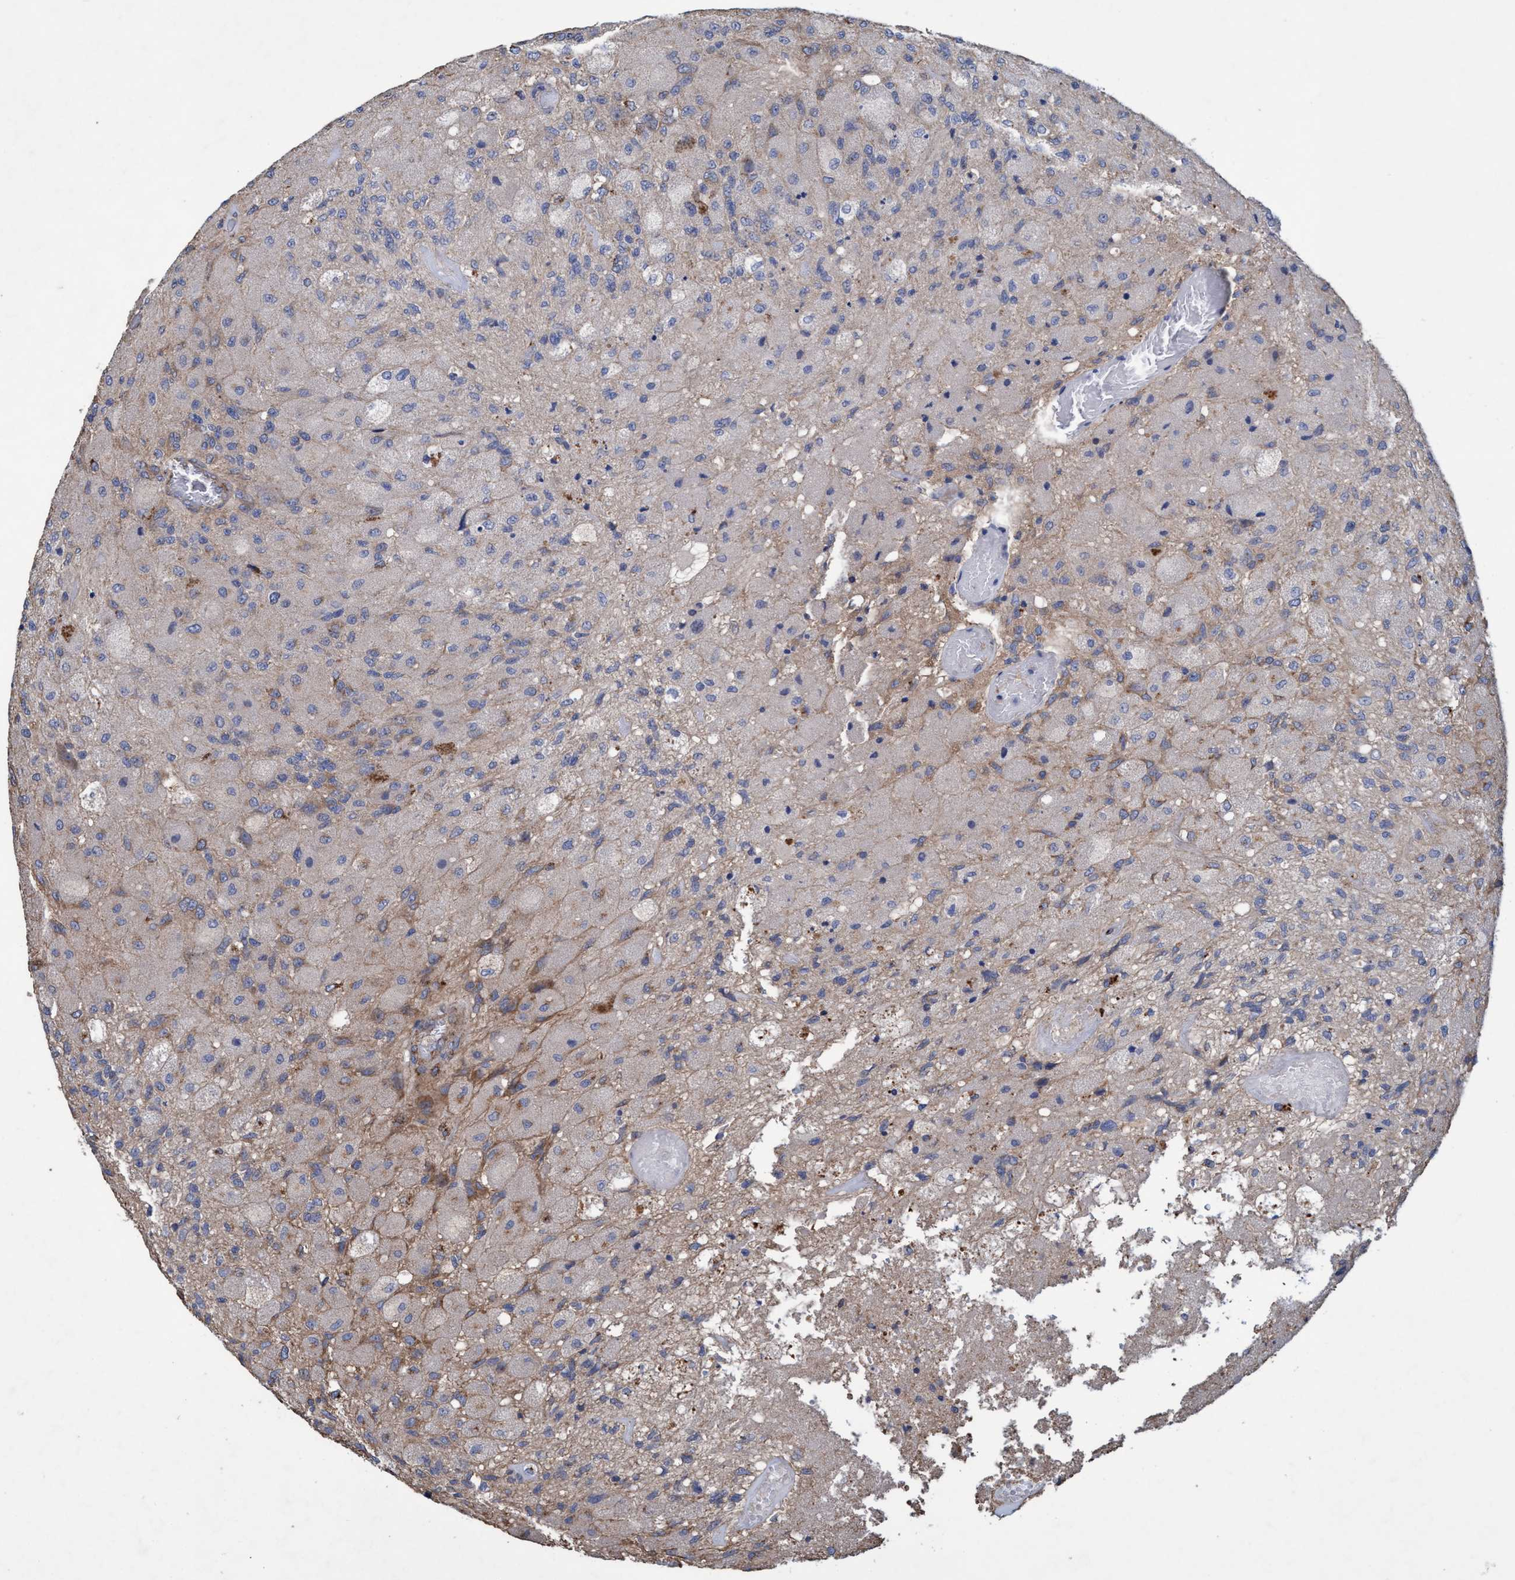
{"staining": {"intensity": "moderate", "quantity": "25%-75%", "location": "cytoplasmic/membranous"}, "tissue": "glioma", "cell_type": "Tumor cells", "image_type": "cancer", "snomed": [{"axis": "morphology", "description": "Normal tissue, NOS"}, {"axis": "morphology", "description": "Glioma, malignant, High grade"}, {"axis": "topography", "description": "Cerebral cortex"}], "caption": "A histopathology image showing moderate cytoplasmic/membranous positivity in approximately 25%-75% of tumor cells in malignant high-grade glioma, as visualized by brown immunohistochemical staining.", "gene": "BICD2", "patient": {"sex": "male", "age": 77}}